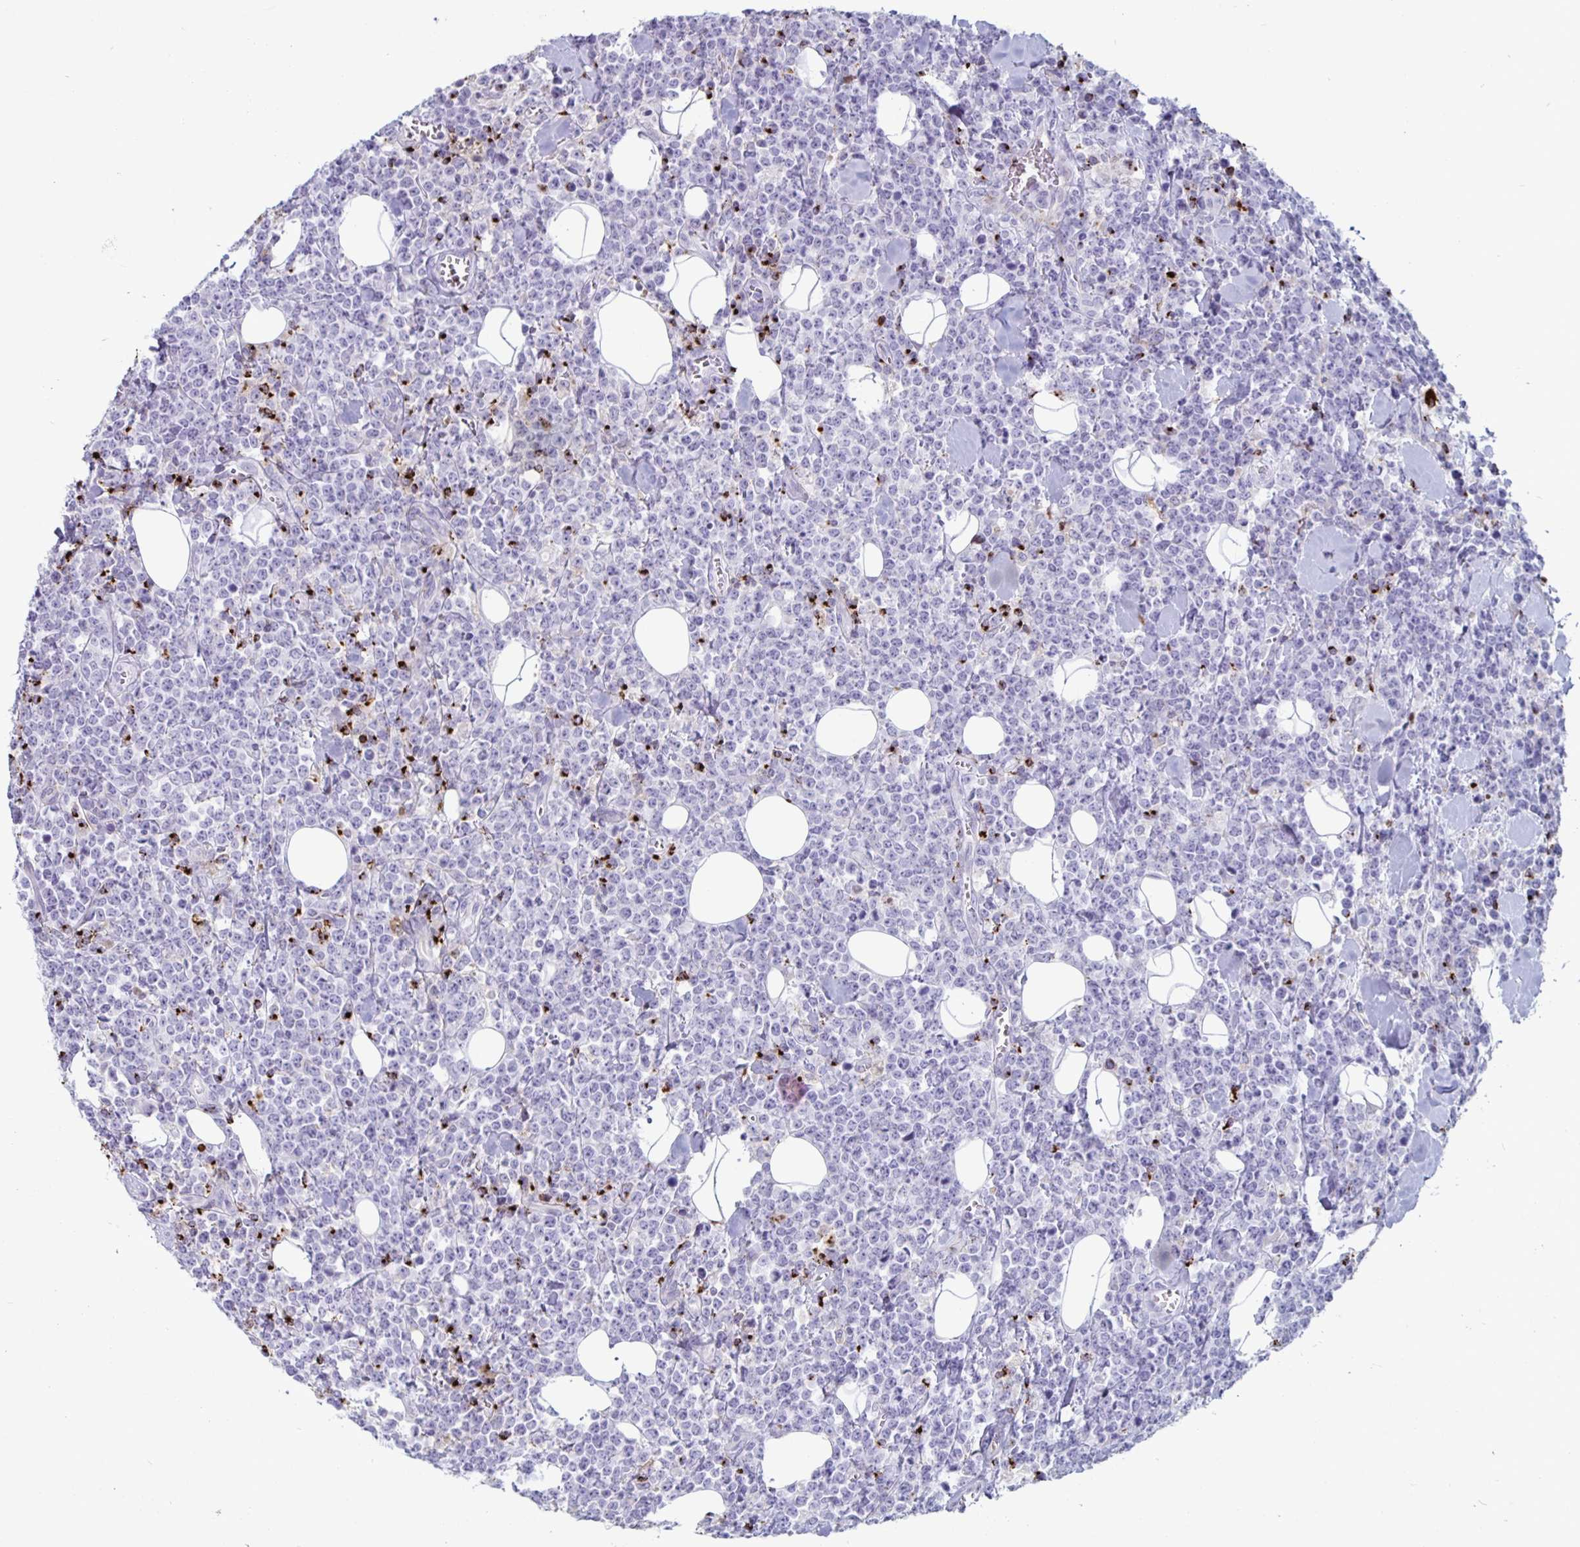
{"staining": {"intensity": "negative", "quantity": "none", "location": "none"}, "tissue": "lymphoma", "cell_type": "Tumor cells", "image_type": "cancer", "snomed": [{"axis": "morphology", "description": "Malignant lymphoma, non-Hodgkin's type, High grade"}, {"axis": "topography", "description": "Small intestine"}], "caption": "DAB (3,3'-diaminobenzidine) immunohistochemical staining of lymphoma displays no significant expression in tumor cells.", "gene": "GZMK", "patient": {"sex": "female", "age": 56}}